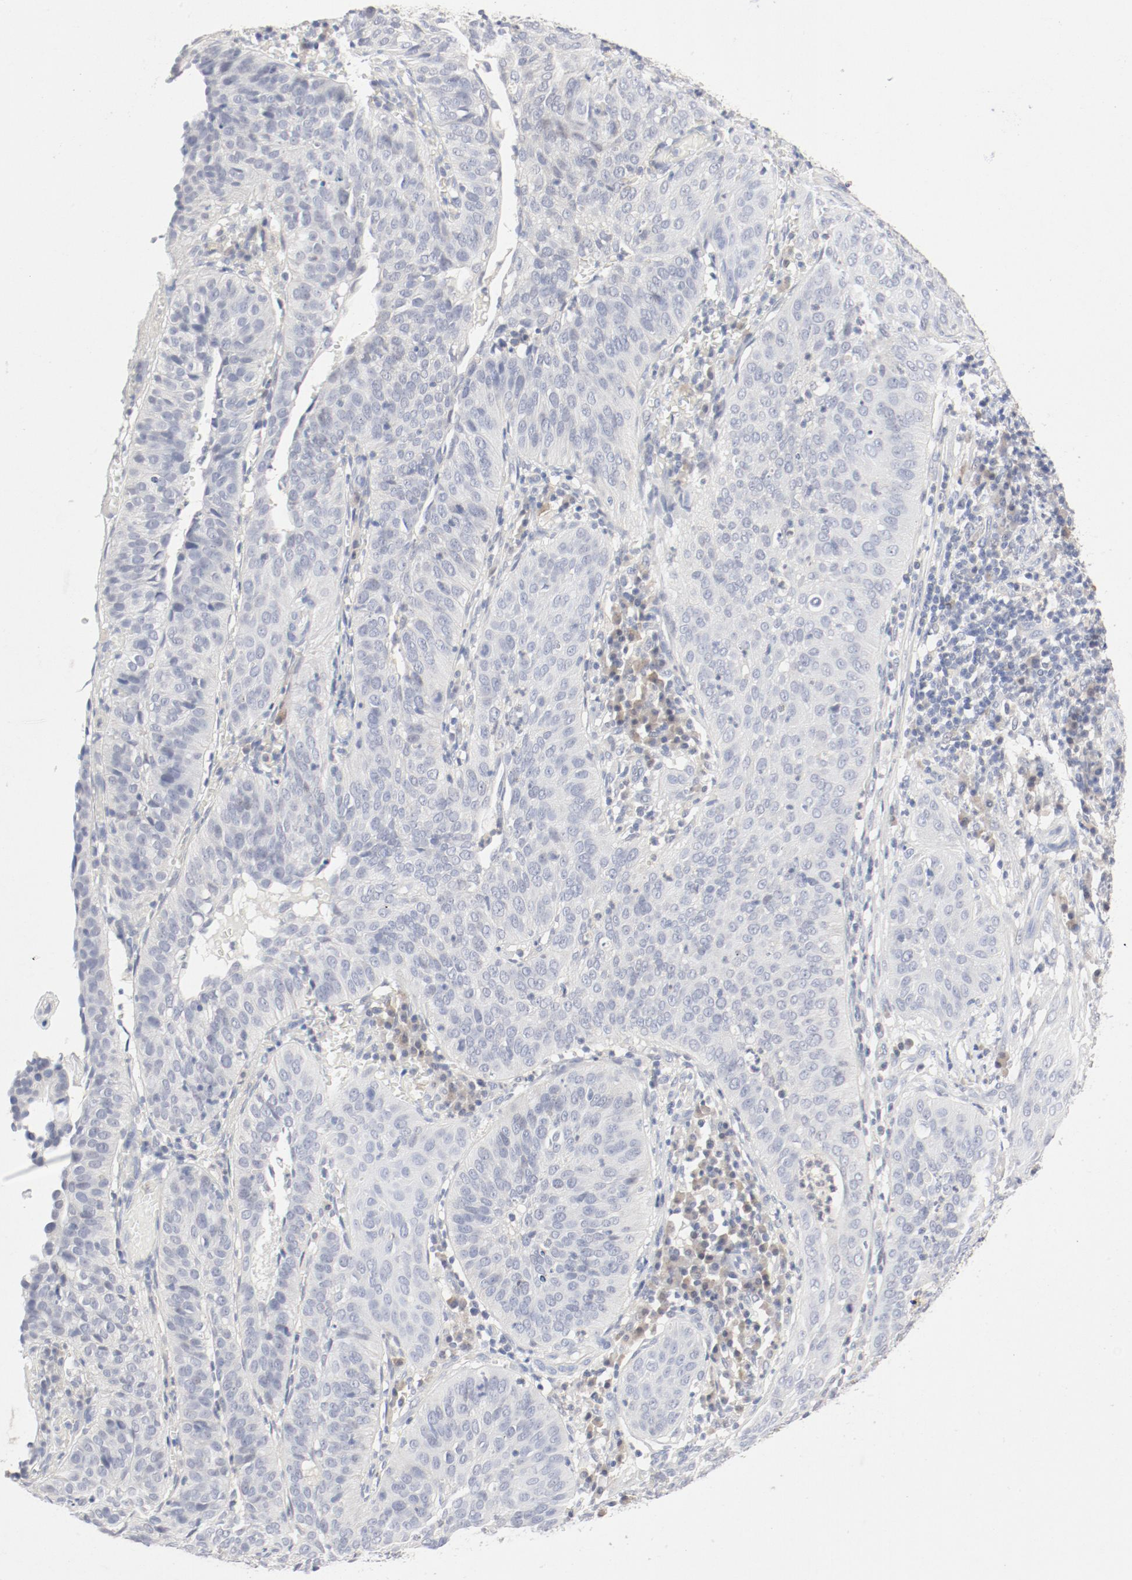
{"staining": {"intensity": "negative", "quantity": "none", "location": "none"}, "tissue": "cervical cancer", "cell_type": "Tumor cells", "image_type": "cancer", "snomed": [{"axis": "morphology", "description": "Squamous cell carcinoma, NOS"}, {"axis": "topography", "description": "Cervix"}], "caption": "This is a micrograph of immunohistochemistry staining of cervical cancer, which shows no expression in tumor cells.", "gene": "PGM1", "patient": {"sex": "female", "age": 39}}